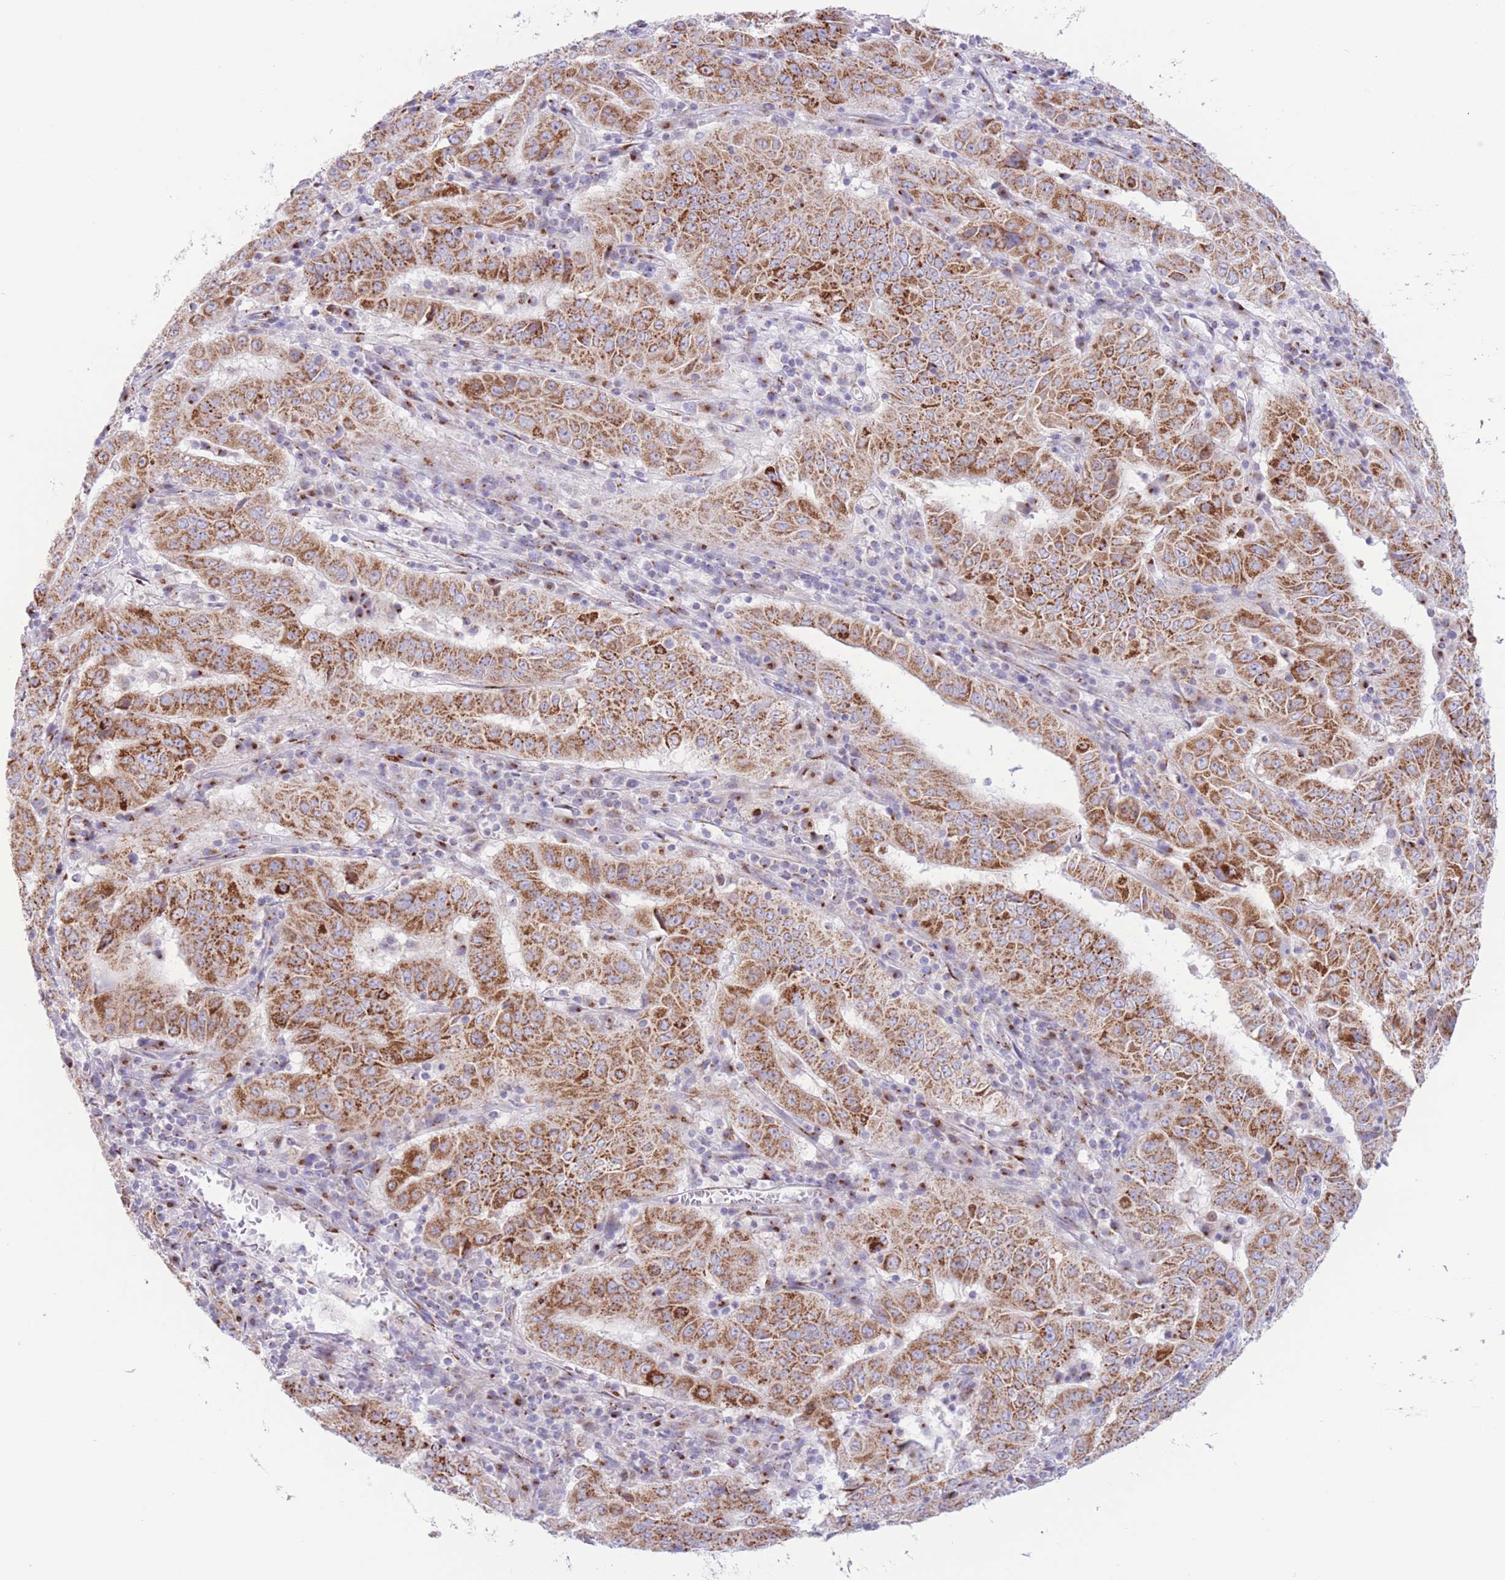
{"staining": {"intensity": "strong", "quantity": ">75%", "location": "cytoplasmic/membranous"}, "tissue": "pancreatic cancer", "cell_type": "Tumor cells", "image_type": "cancer", "snomed": [{"axis": "morphology", "description": "Adenocarcinoma, NOS"}, {"axis": "topography", "description": "Pancreas"}], "caption": "Human adenocarcinoma (pancreatic) stained with a brown dye shows strong cytoplasmic/membranous positive positivity in approximately >75% of tumor cells.", "gene": "MPND", "patient": {"sex": "male", "age": 63}}